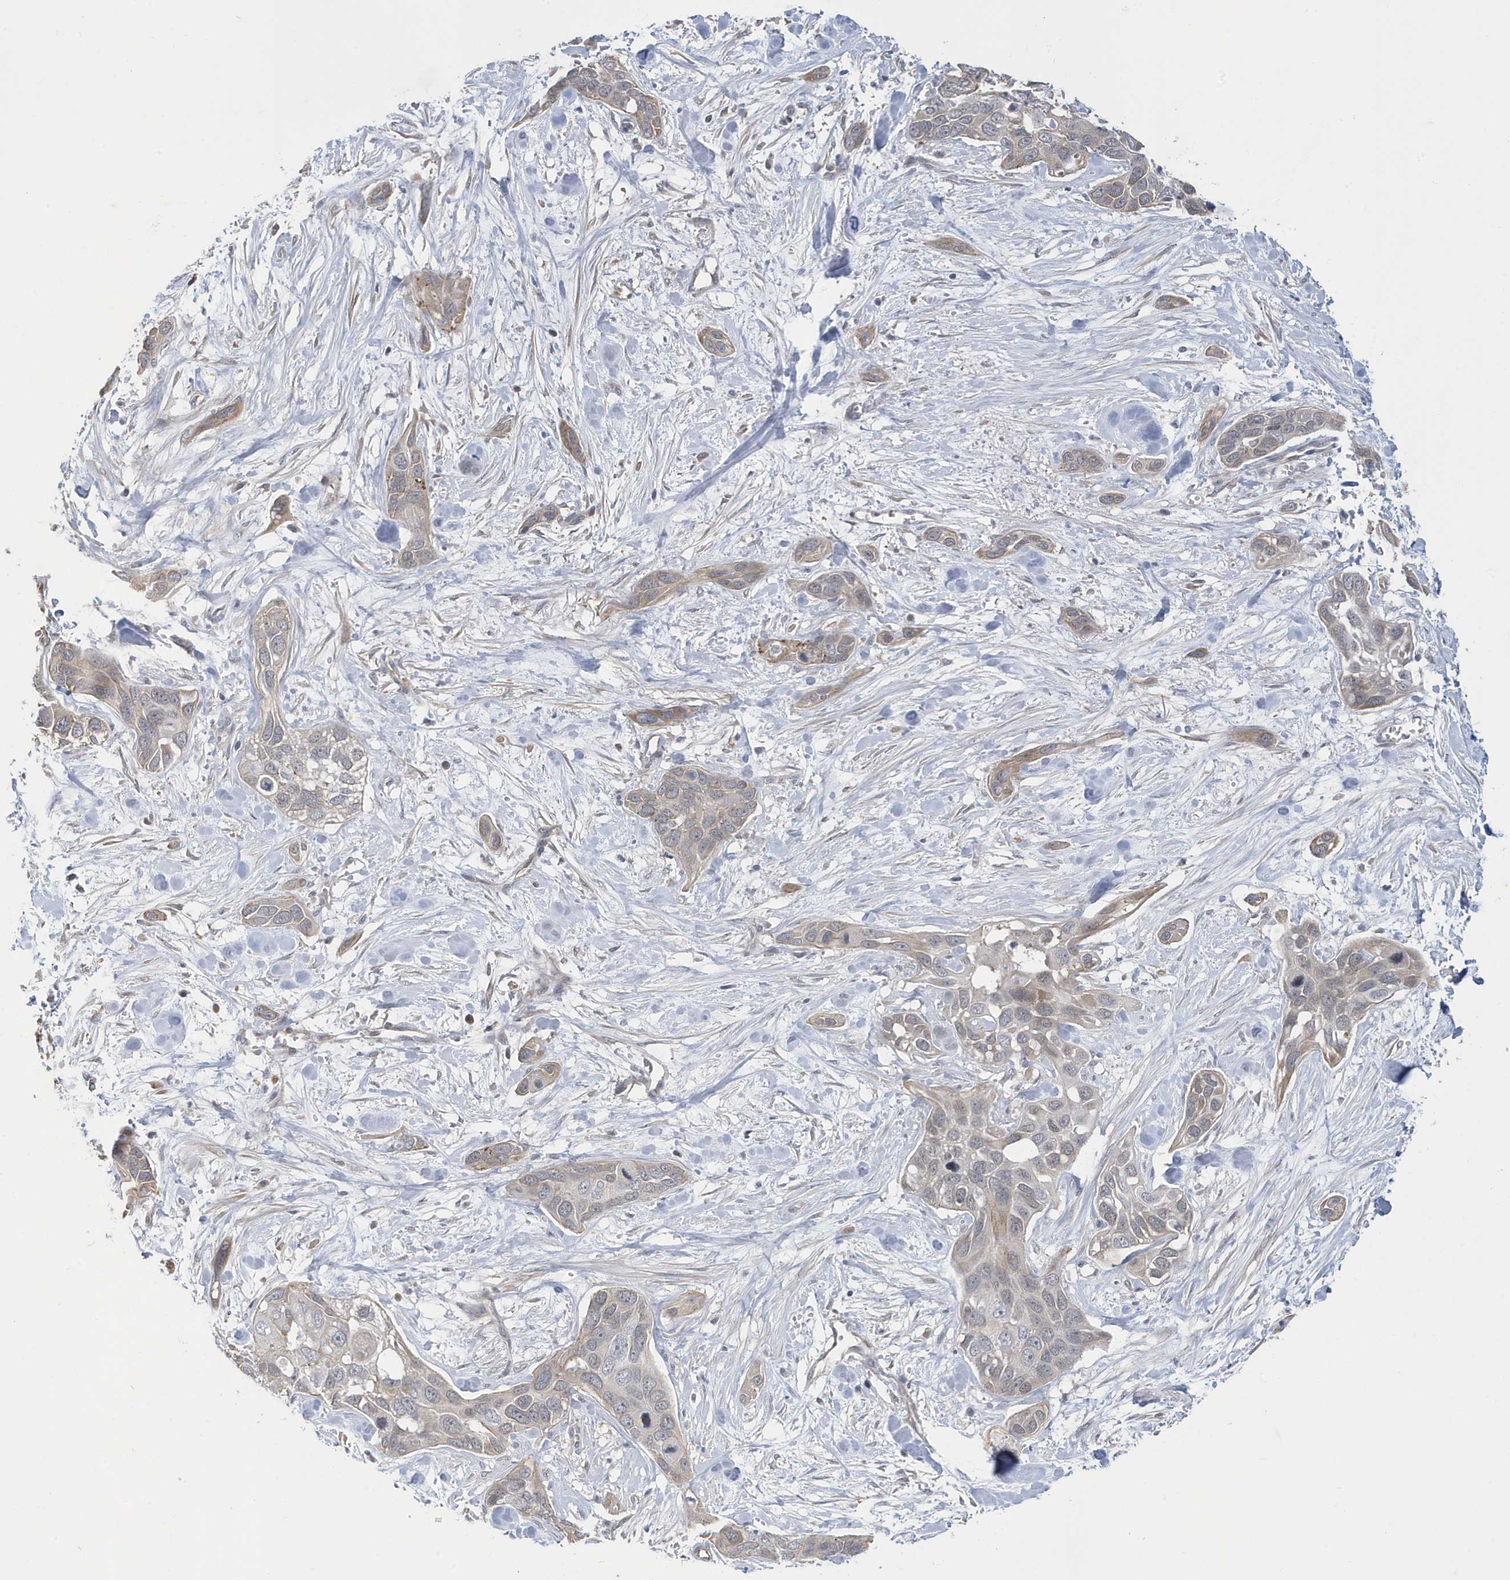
{"staining": {"intensity": "negative", "quantity": "none", "location": "none"}, "tissue": "pancreatic cancer", "cell_type": "Tumor cells", "image_type": "cancer", "snomed": [{"axis": "morphology", "description": "Adenocarcinoma, NOS"}, {"axis": "topography", "description": "Pancreas"}], "caption": "There is no significant staining in tumor cells of pancreatic cancer (adenocarcinoma).", "gene": "ZNF654", "patient": {"sex": "female", "age": 60}}